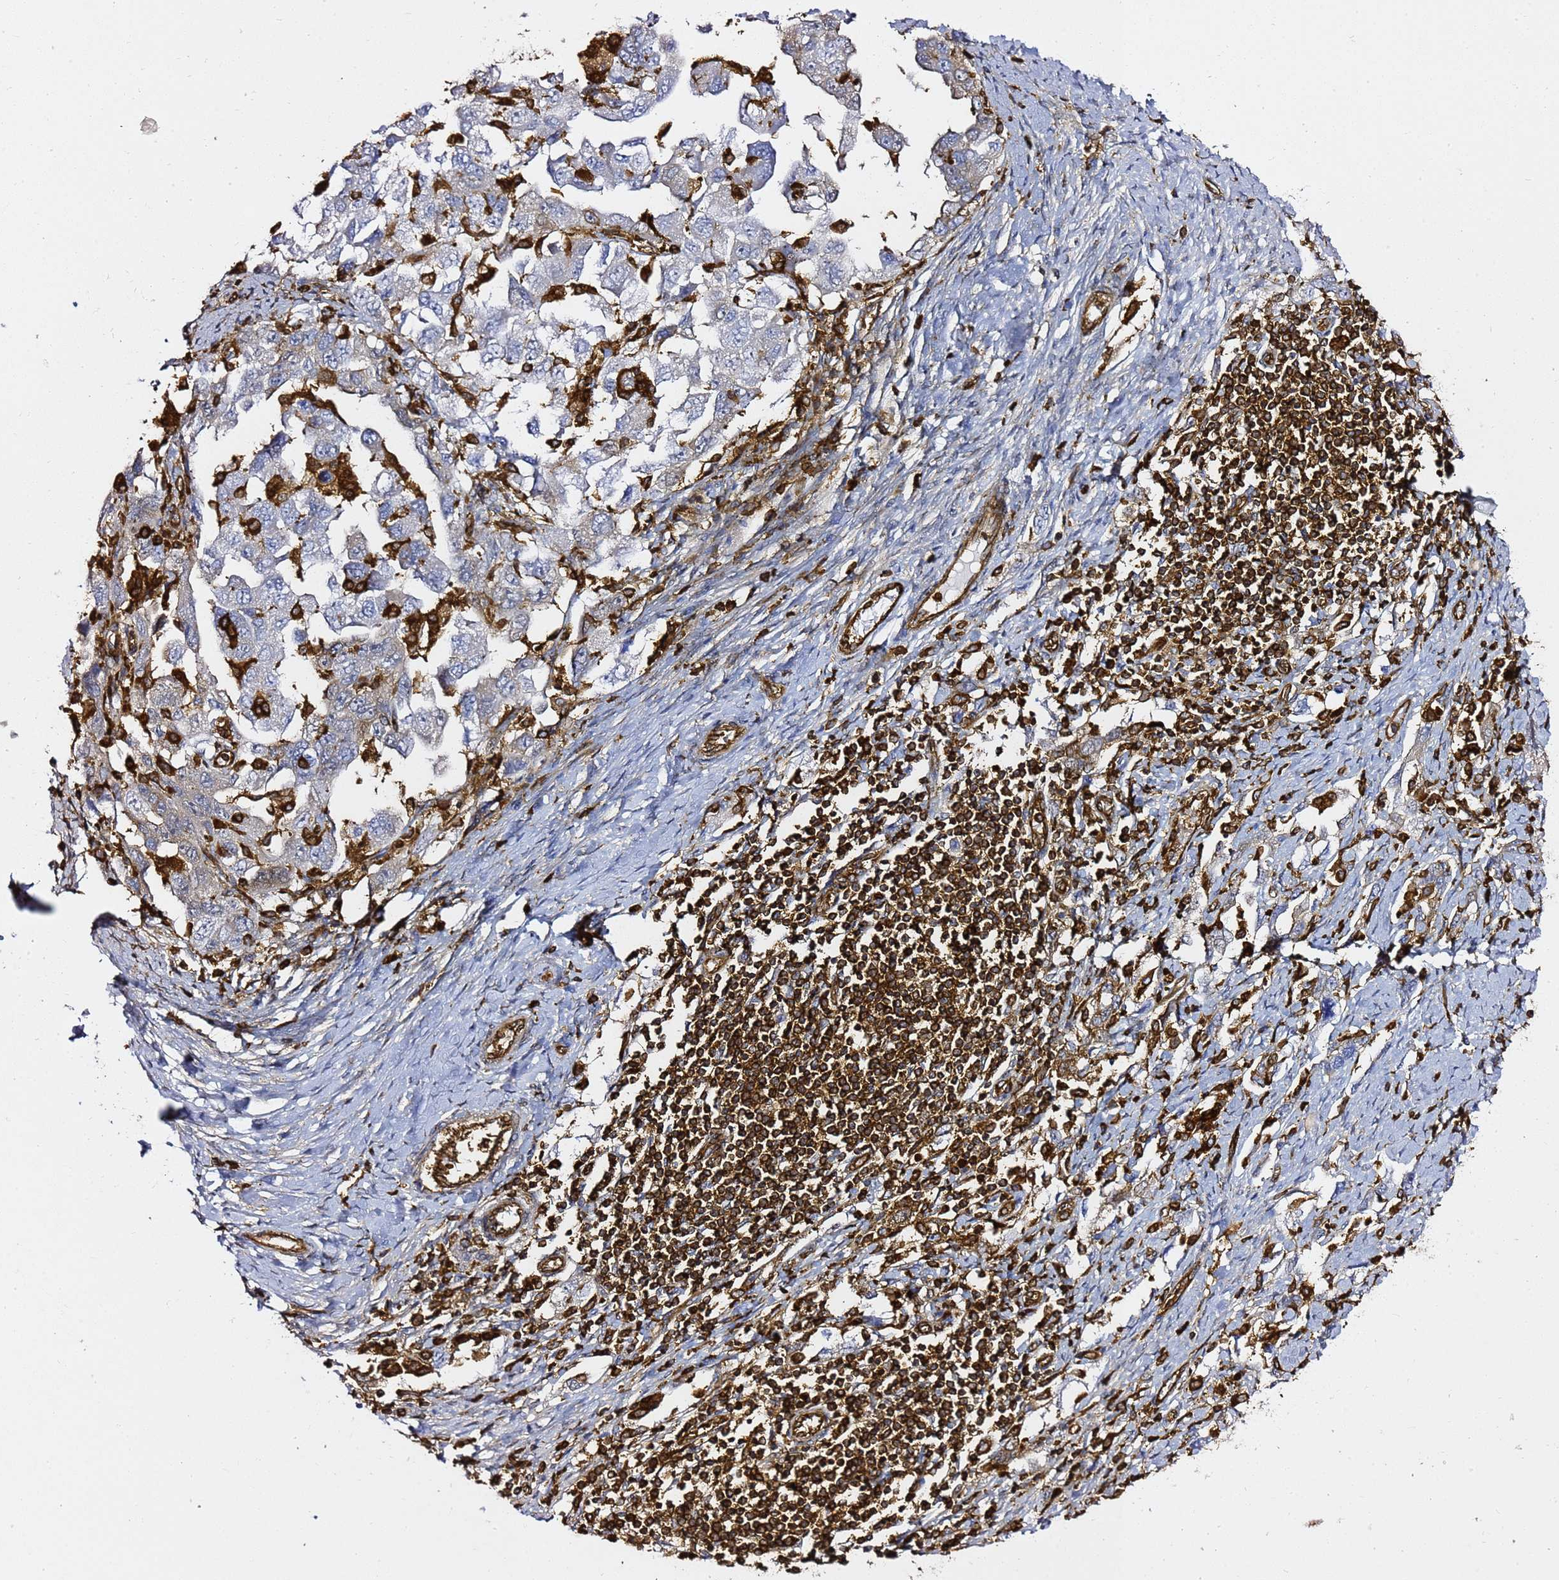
{"staining": {"intensity": "negative", "quantity": "none", "location": "none"}, "tissue": "ovarian cancer", "cell_type": "Tumor cells", "image_type": "cancer", "snomed": [{"axis": "morphology", "description": "Carcinoma, NOS"}, {"axis": "morphology", "description": "Cystadenocarcinoma, serous, NOS"}, {"axis": "topography", "description": "Ovary"}], "caption": "Photomicrograph shows no protein staining in tumor cells of ovarian carcinoma tissue.", "gene": "ZBTB8OS", "patient": {"sex": "female", "age": 69}}